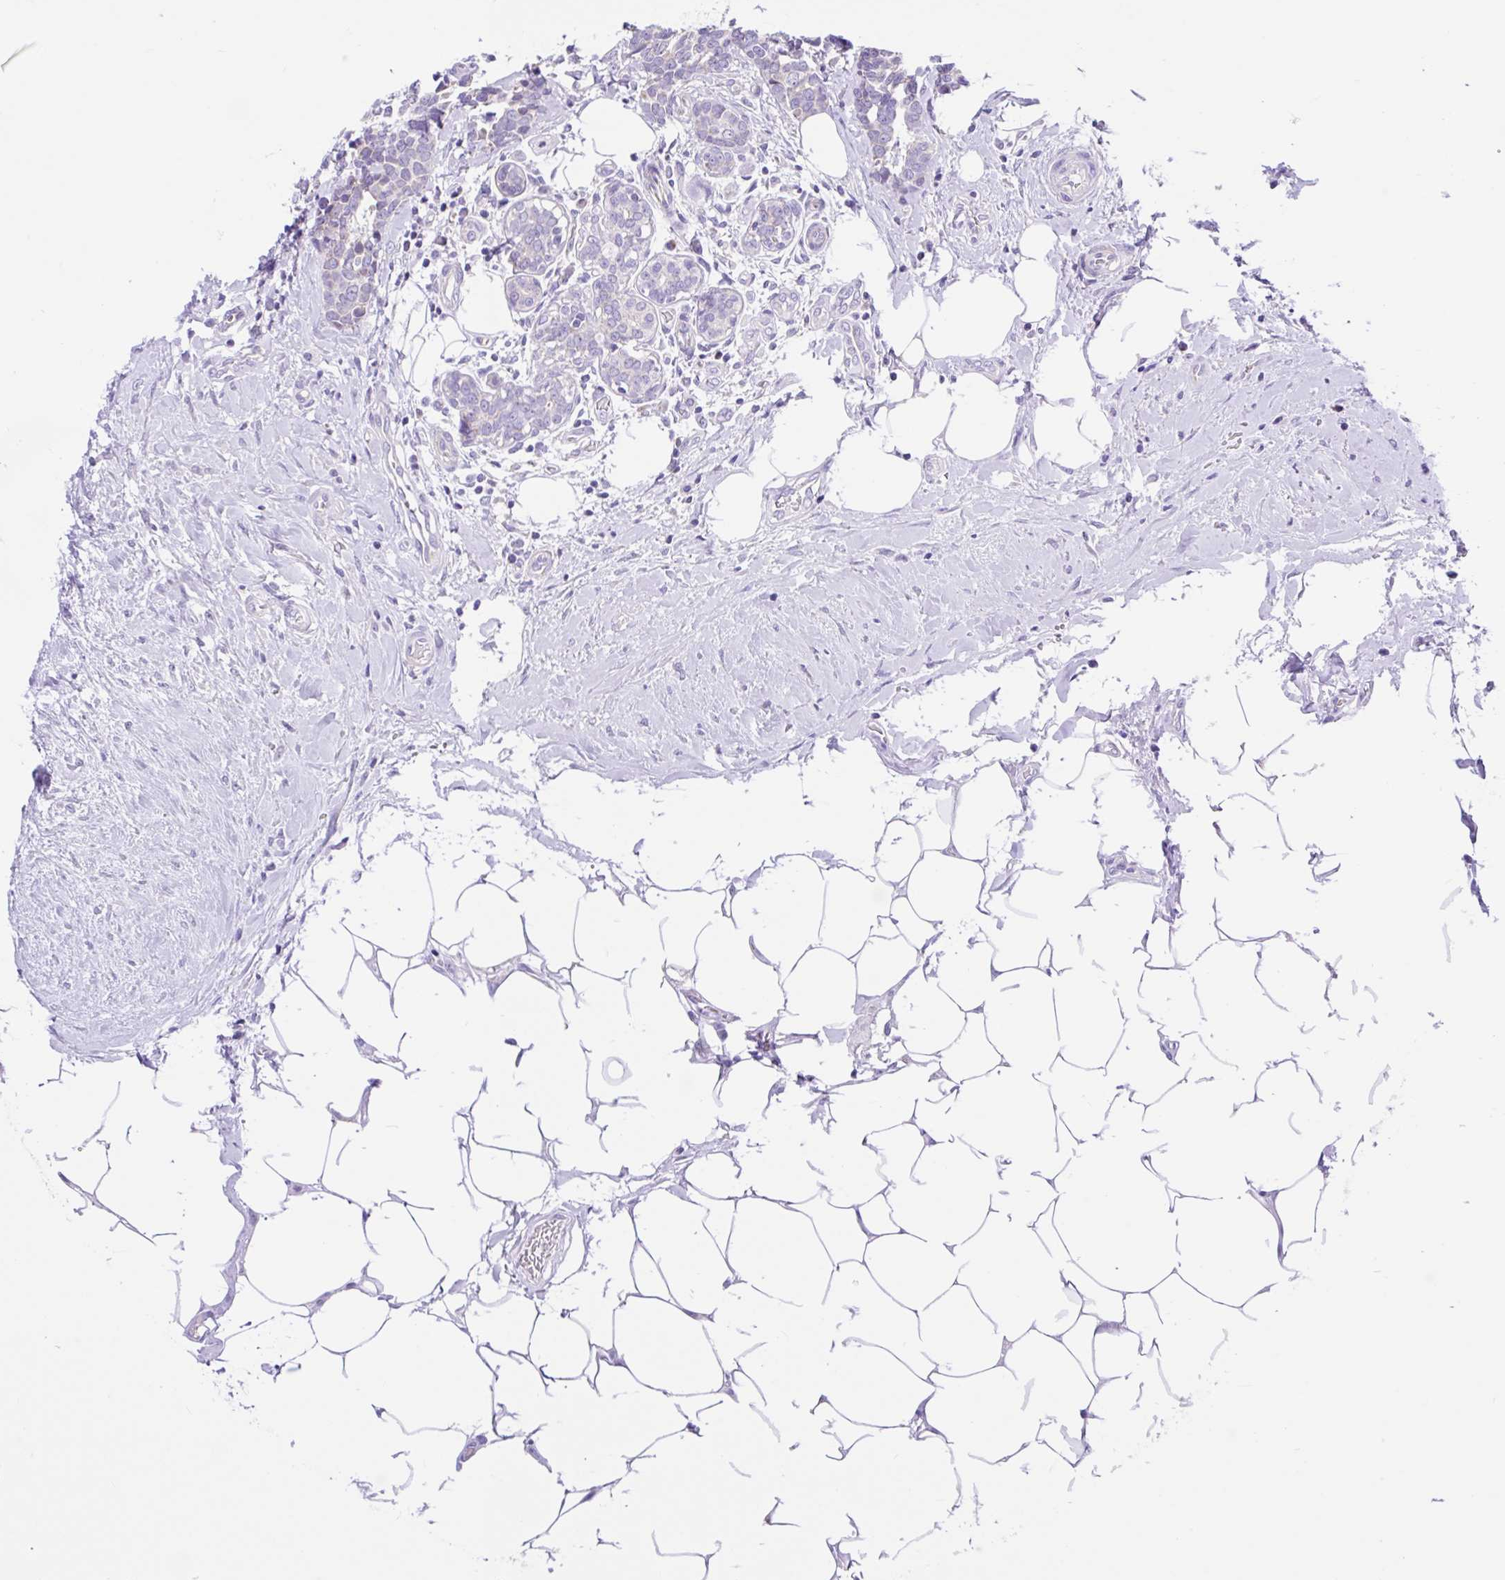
{"staining": {"intensity": "negative", "quantity": "none", "location": "none"}, "tissue": "breast cancer", "cell_type": "Tumor cells", "image_type": "cancer", "snomed": [{"axis": "morphology", "description": "Duct carcinoma"}, {"axis": "topography", "description": "Breast"}], "caption": "This is an IHC micrograph of breast invasive ductal carcinoma. There is no positivity in tumor cells.", "gene": "NDUFS2", "patient": {"sex": "female", "age": 71}}